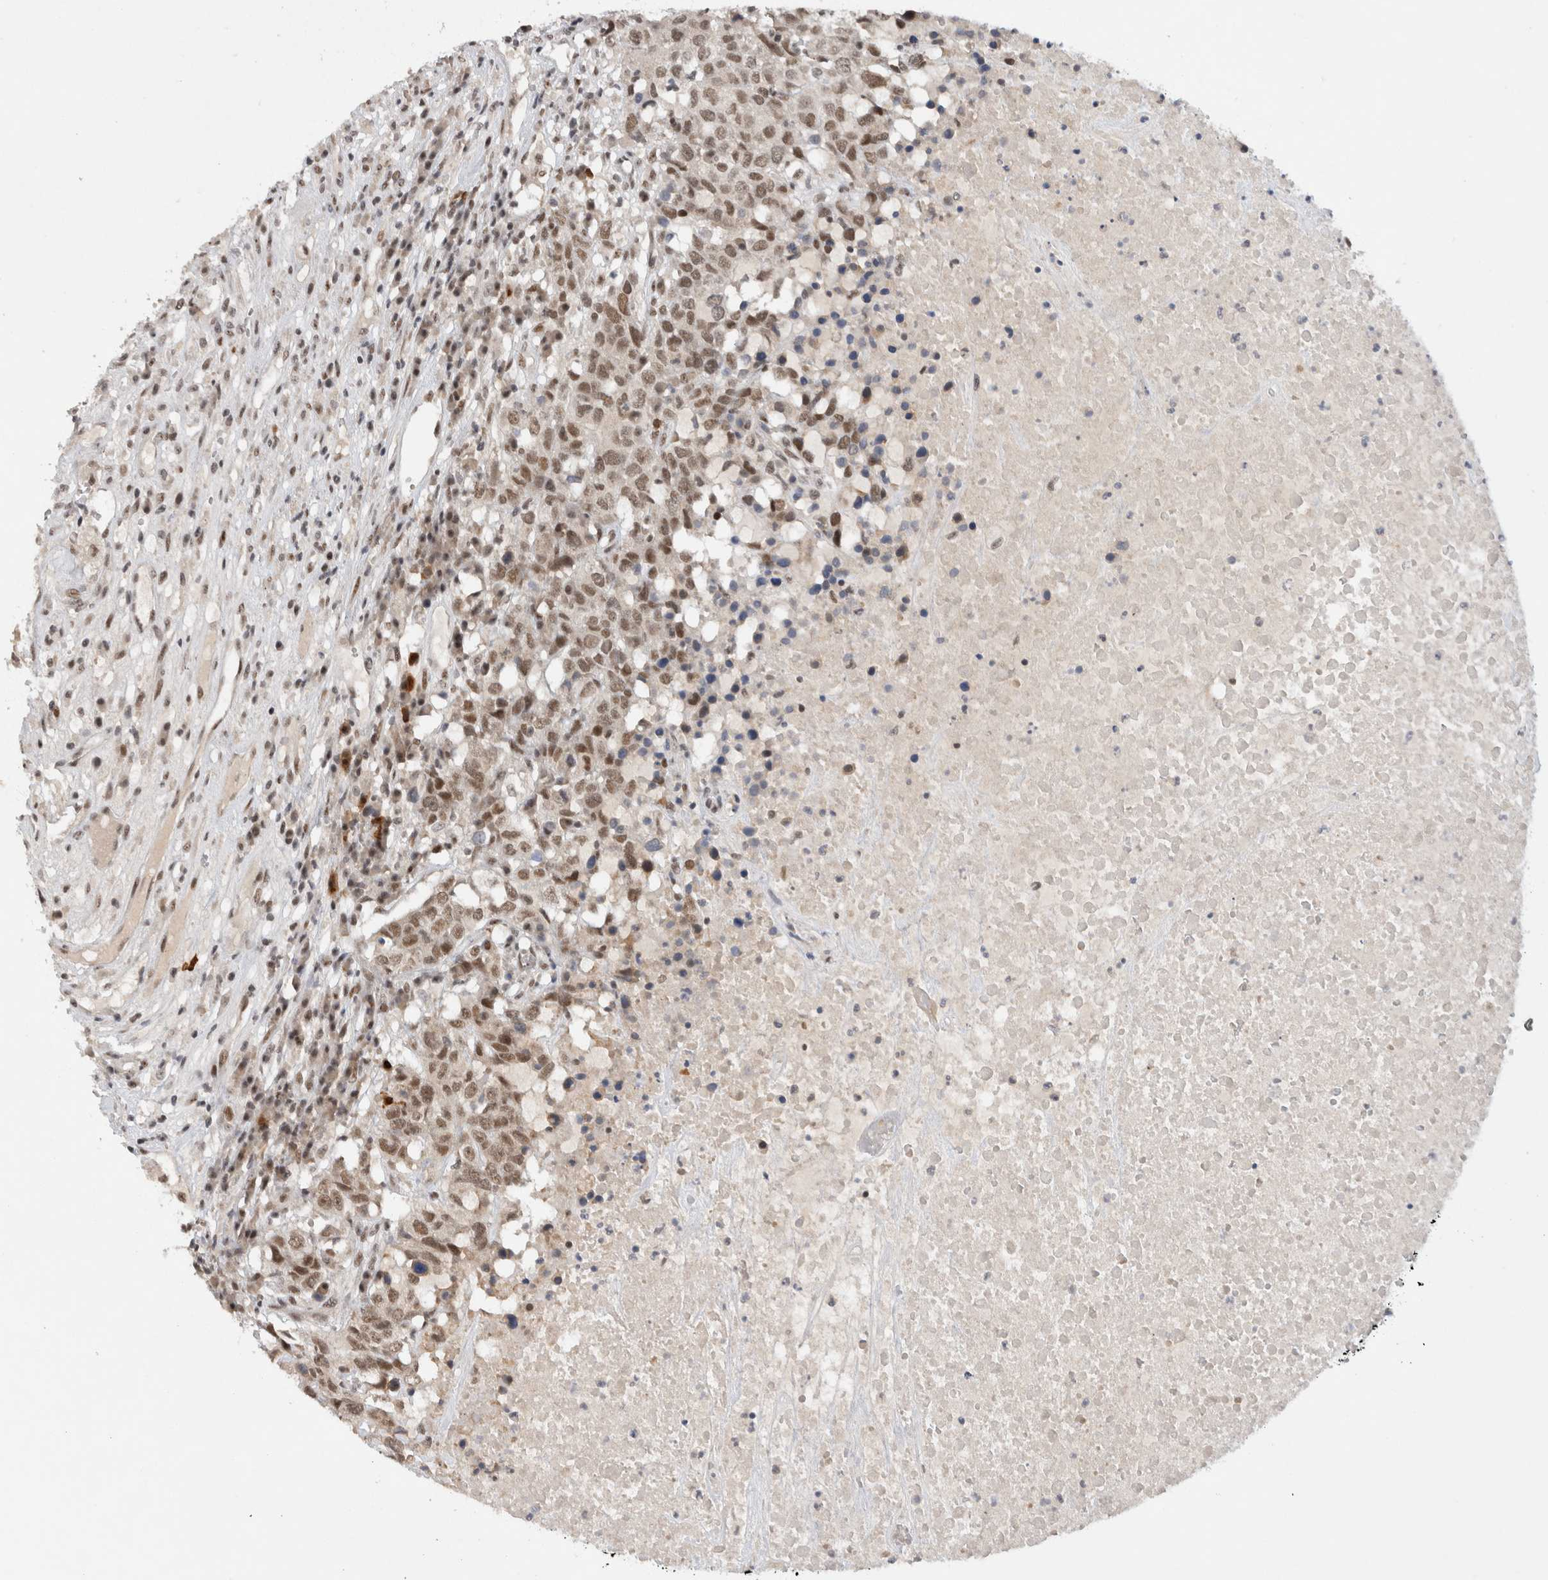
{"staining": {"intensity": "moderate", "quantity": ">75%", "location": "nuclear"}, "tissue": "head and neck cancer", "cell_type": "Tumor cells", "image_type": "cancer", "snomed": [{"axis": "morphology", "description": "Squamous cell carcinoma, NOS"}, {"axis": "topography", "description": "Head-Neck"}], "caption": "Head and neck squamous cell carcinoma stained for a protein (brown) reveals moderate nuclear positive positivity in approximately >75% of tumor cells.", "gene": "HESX1", "patient": {"sex": "male", "age": 66}}